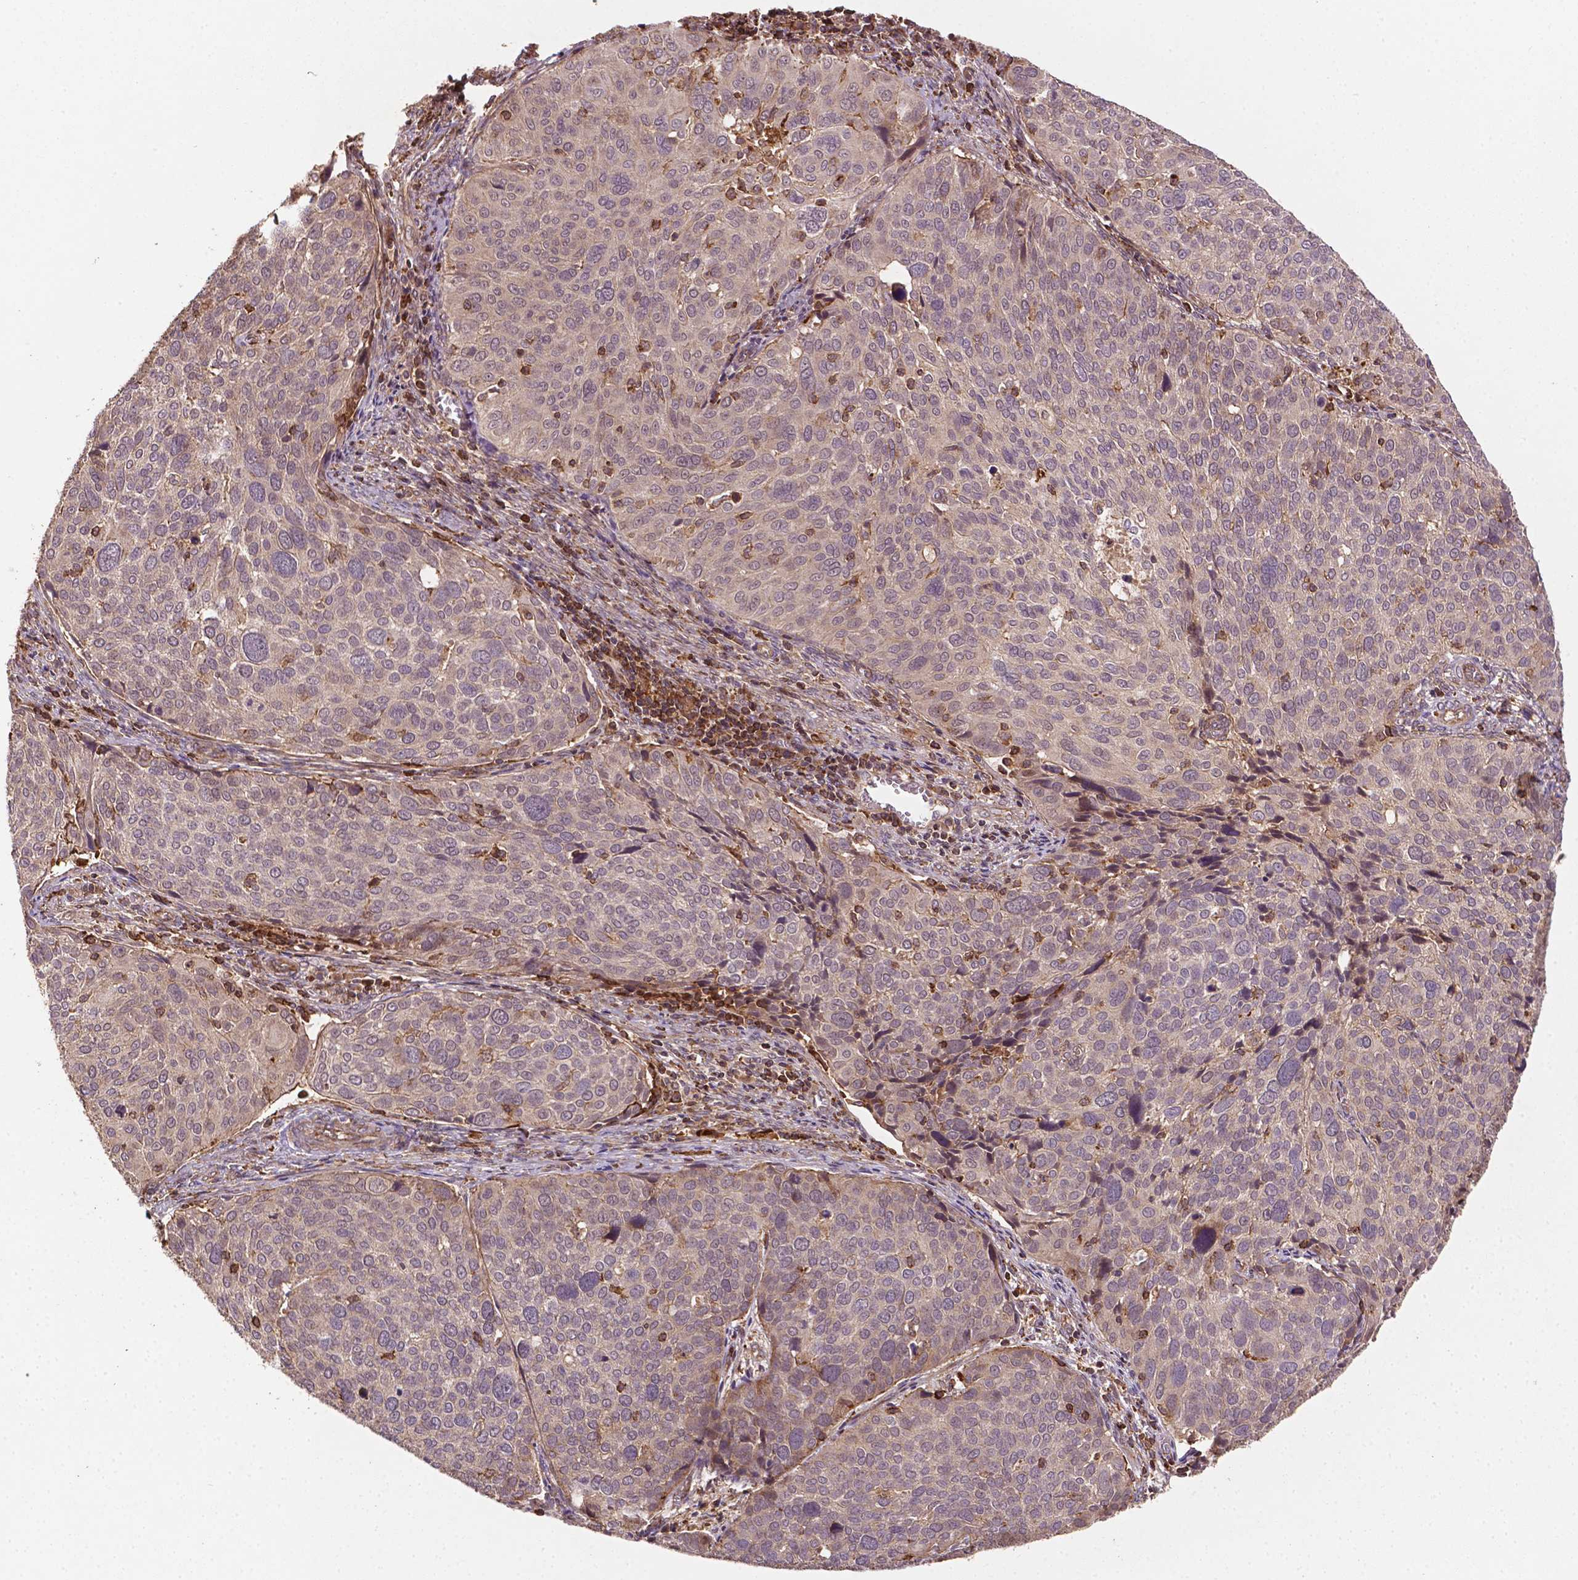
{"staining": {"intensity": "moderate", "quantity": "<25%", "location": "cytoplasmic/membranous"}, "tissue": "cervical cancer", "cell_type": "Tumor cells", "image_type": "cancer", "snomed": [{"axis": "morphology", "description": "Squamous cell carcinoma, NOS"}, {"axis": "topography", "description": "Cervix"}], "caption": "Immunohistochemical staining of human cervical squamous cell carcinoma displays low levels of moderate cytoplasmic/membranous protein positivity in about <25% of tumor cells.", "gene": "ZMYND19", "patient": {"sex": "female", "age": 39}}